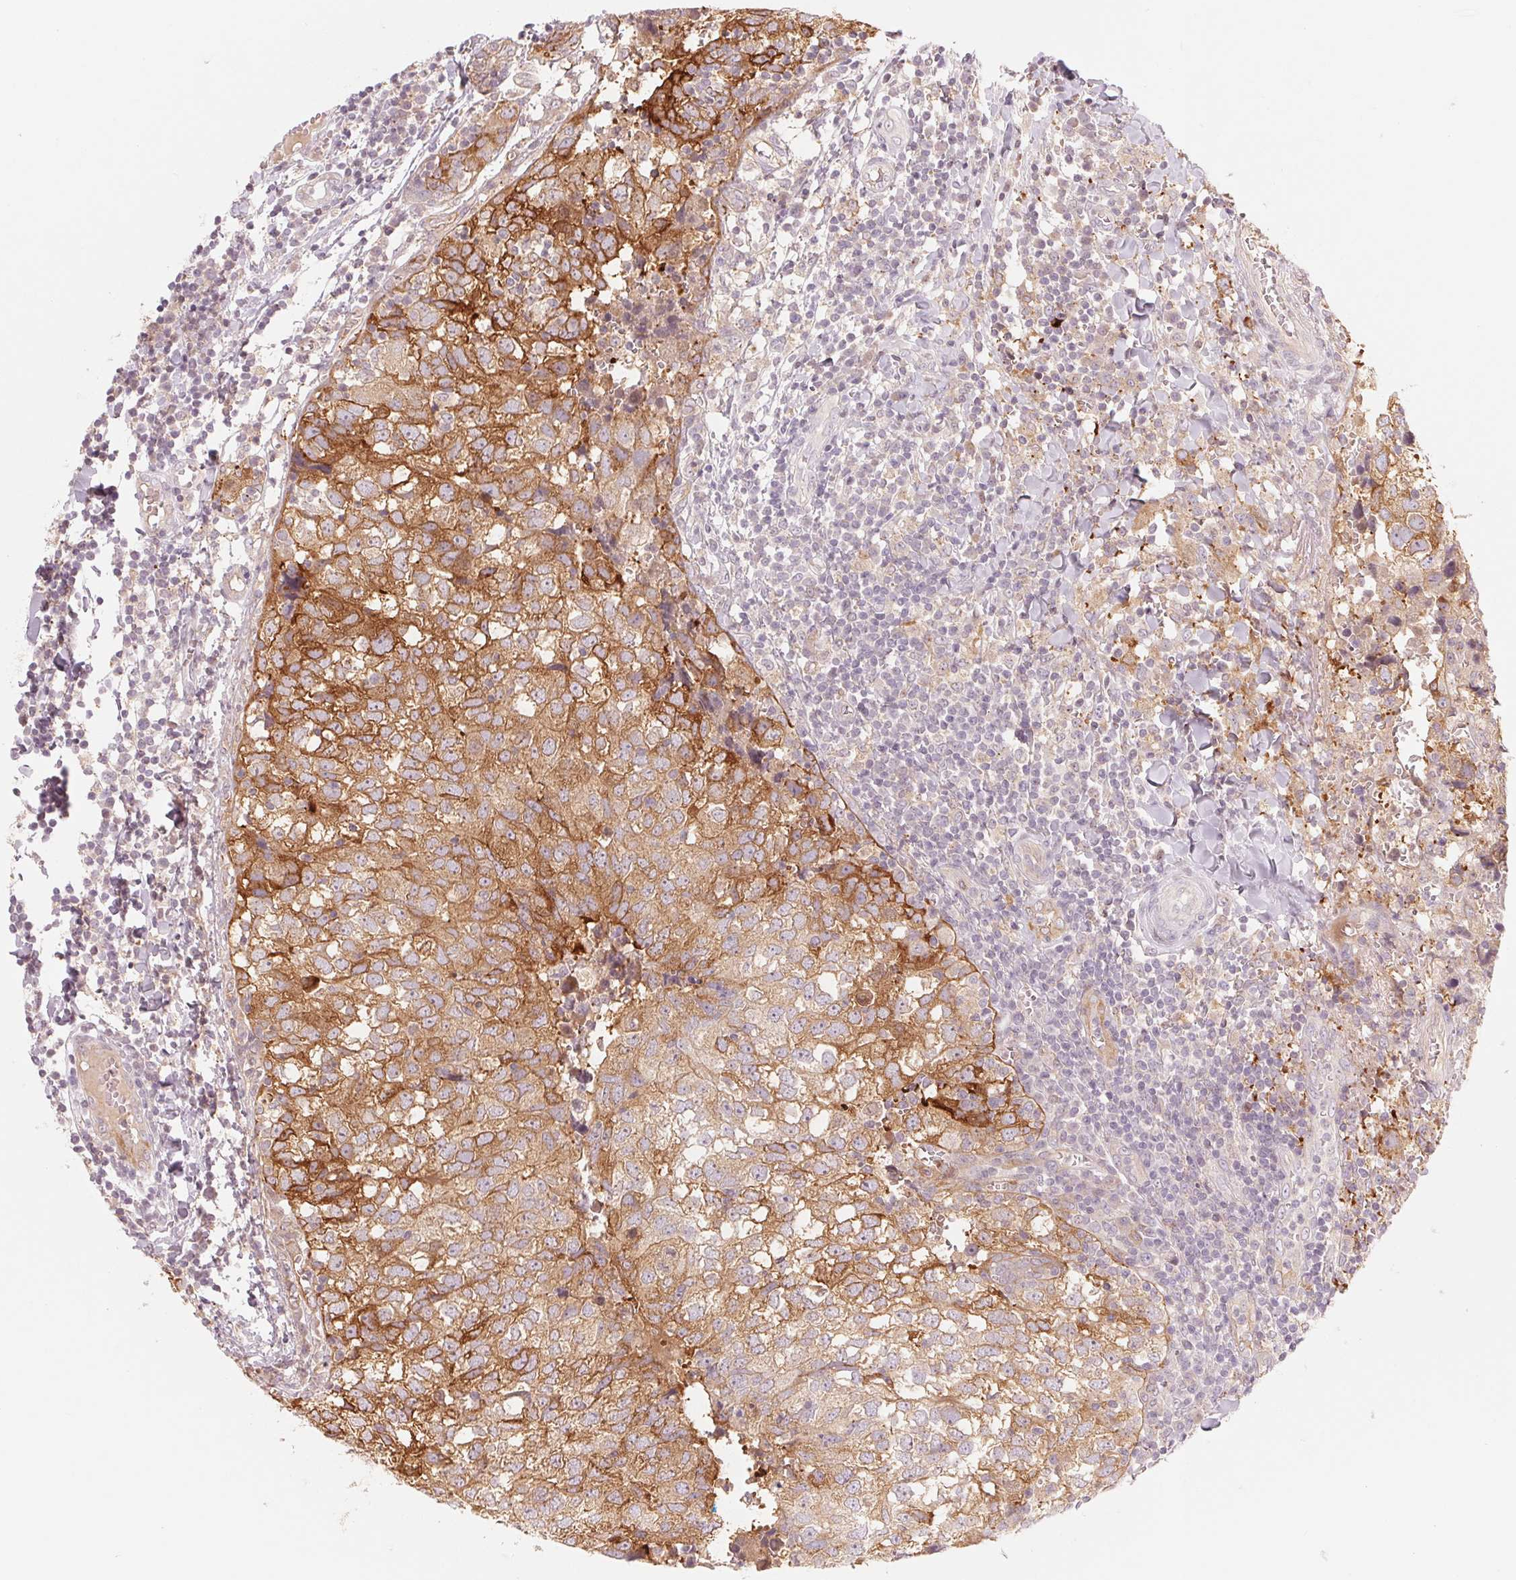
{"staining": {"intensity": "moderate", "quantity": "25%-75%", "location": "cytoplasmic/membranous"}, "tissue": "breast cancer", "cell_type": "Tumor cells", "image_type": "cancer", "snomed": [{"axis": "morphology", "description": "Duct carcinoma"}, {"axis": "topography", "description": "Breast"}], "caption": "Protein expression analysis of human breast invasive ductal carcinoma reveals moderate cytoplasmic/membranous positivity in approximately 25%-75% of tumor cells.", "gene": "SLC17A4", "patient": {"sex": "female", "age": 30}}